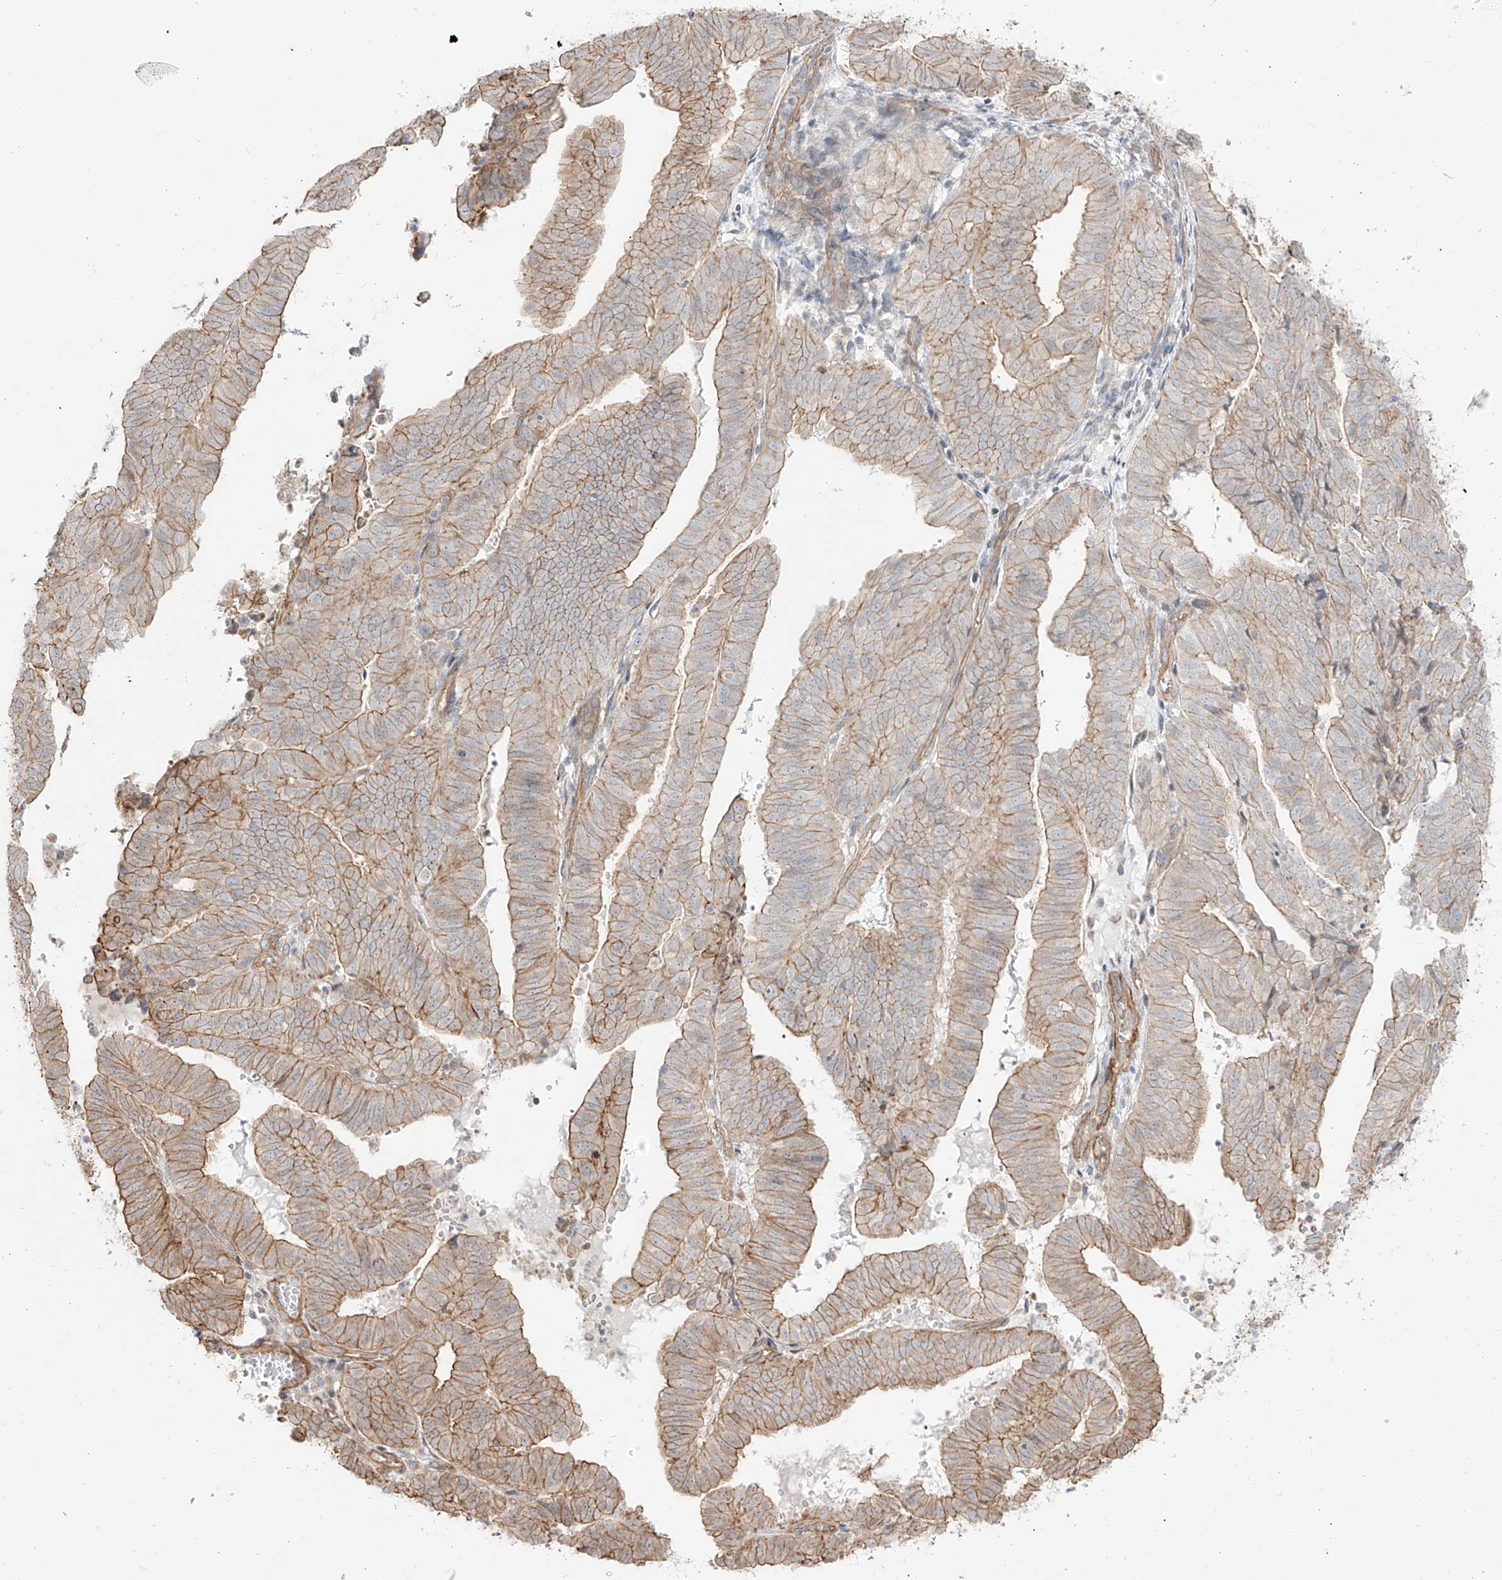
{"staining": {"intensity": "moderate", "quantity": ">75%", "location": "cytoplasmic/membranous"}, "tissue": "endometrial cancer", "cell_type": "Tumor cells", "image_type": "cancer", "snomed": [{"axis": "morphology", "description": "Adenocarcinoma, NOS"}, {"axis": "topography", "description": "Uterus"}], "caption": "Immunohistochemistry (IHC) staining of adenocarcinoma (endometrial), which displays medium levels of moderate cytoplasmic/membranous expression in approximately >75% of tumor cells indicating moderate cytoplasmic/membranous protein staining. The staining was performed using DAB (brown) for protein detection and nuclei were counterstained in hematoxylin (blue).", "gene": "ZNF180", "patient": {"sex": "female", "age": 77}}